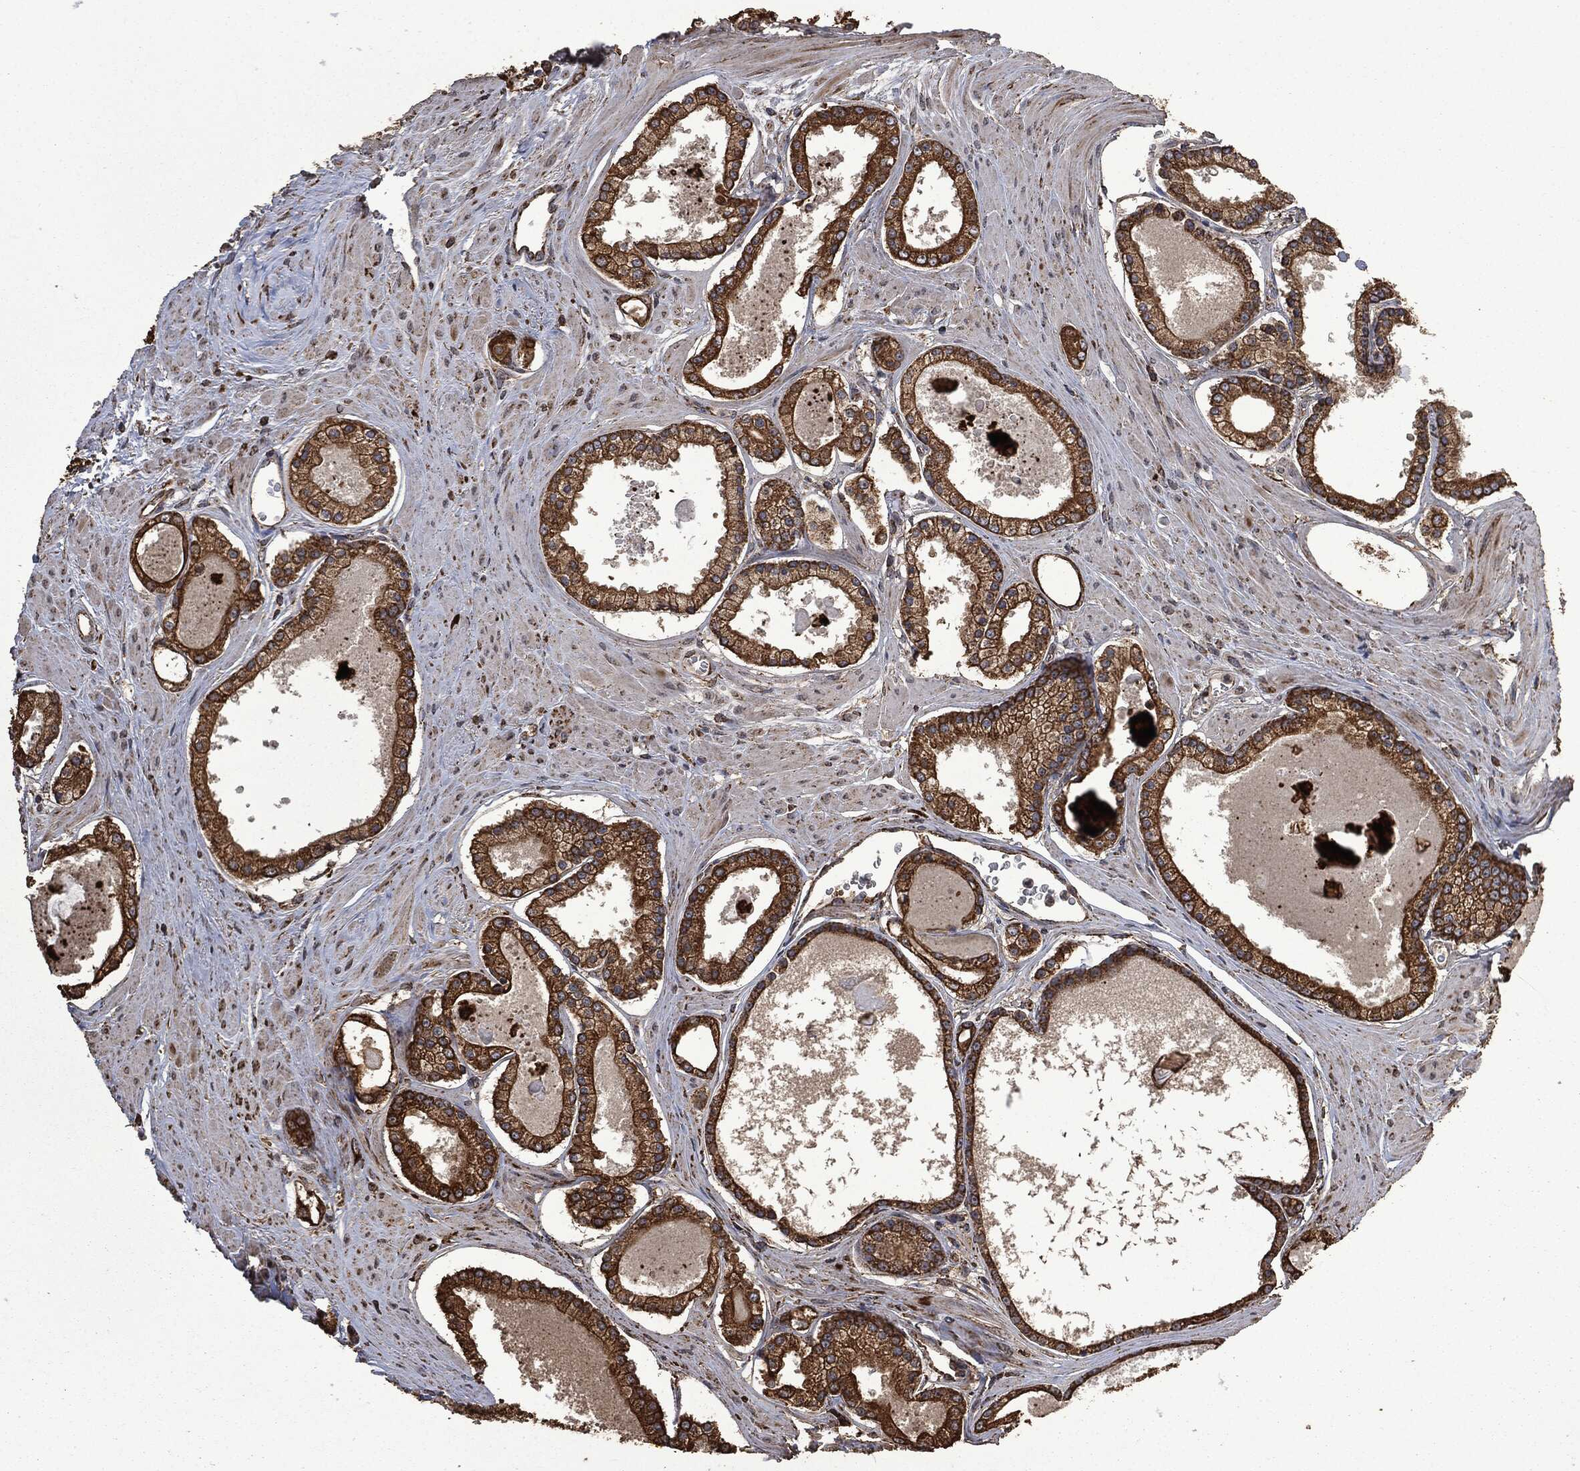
{"staining": {"intensity": "strong", "quantity": ">75%", "location": "cytoplasmic/membranous"}, "tissue": "prostate cancer", "cell_type": "Tumor cells", "image_type": "cancer", "snomed": [{"axis": "morphology", "description": "Adenocarcinoma, NOS"}, {"axis": "topography", "description": "Prostate"}], "caption": "Prostate adenocarcinoma tissue demonstrates strong cytoplasmic/membranous positivity in approximately >75% of tumor cells", "gene": "LIG3", "patient": {"sex": "male", "age": 61}}